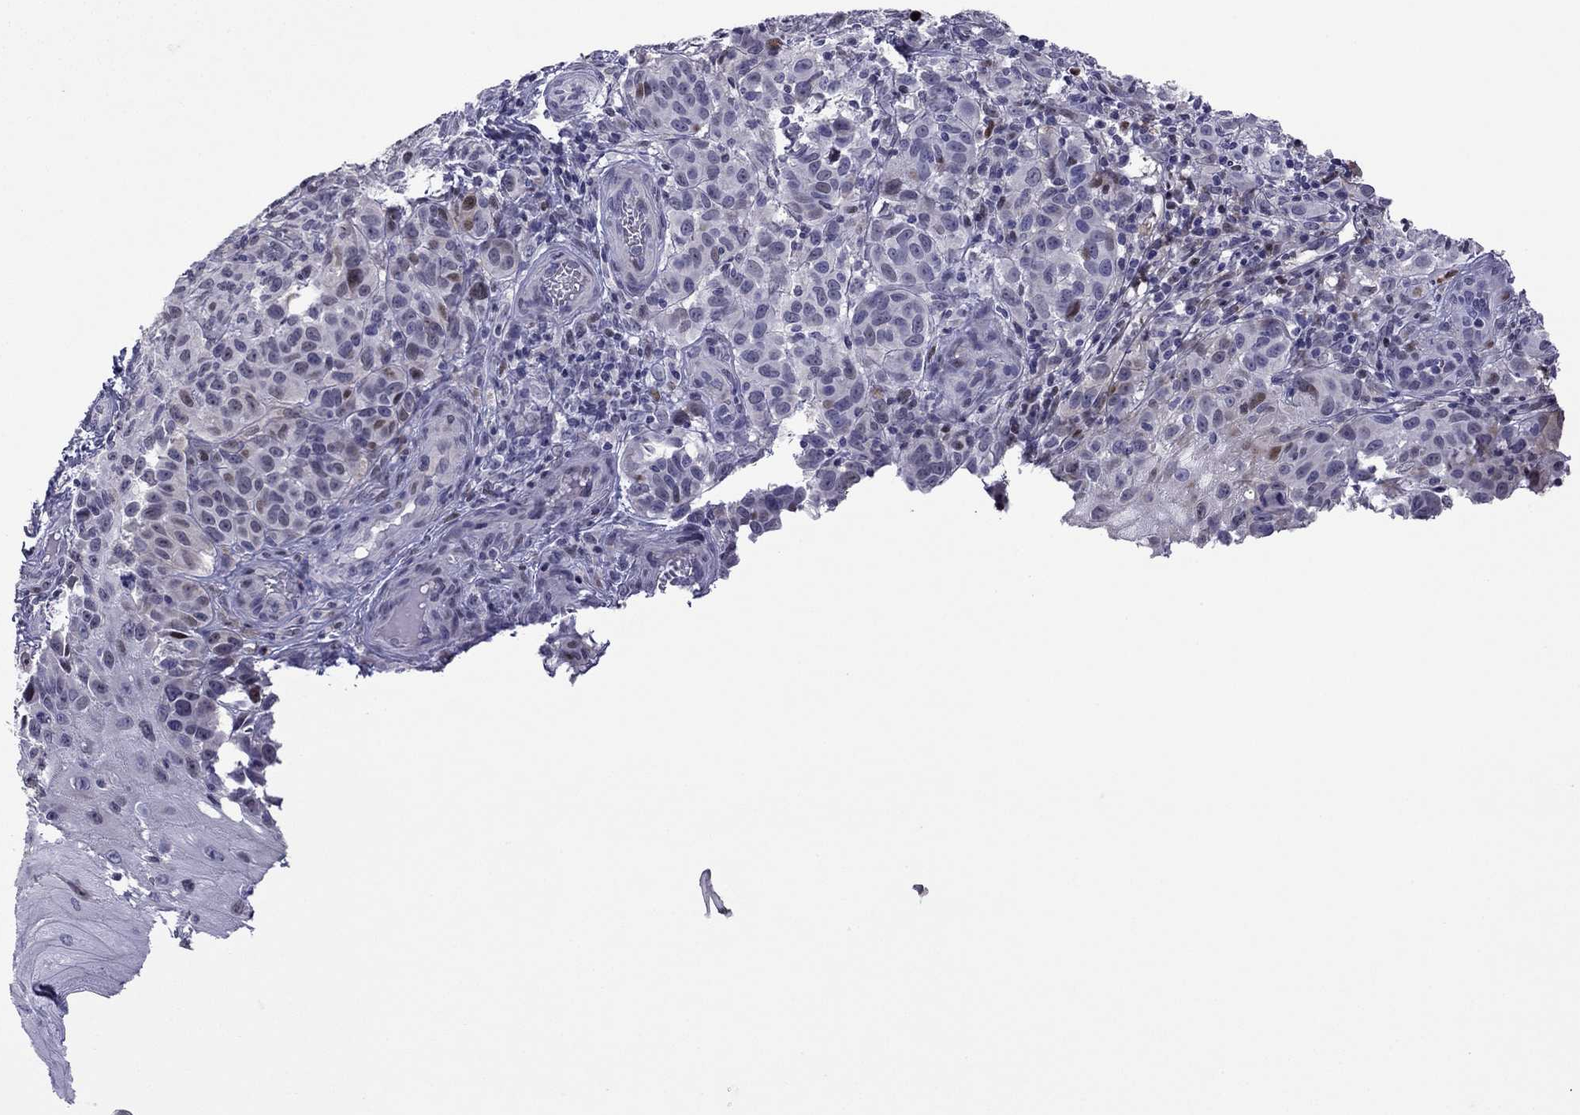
{"staining": {"intensity": "negative", "quantity": "none", "location": "none"}, "tissue": "melanoma", "cell_type": "Tumor cells", "image_type": "cancer", "snomed": [{"axis": "morphology", "description": "Malignant melanoma, NOS"}, {"axis": "topography", "description": "Skin"}], "caption": "This micrograph is of melanoma stained with immunohistochemistry to label a protein in brown with the nuclei are counter-stained blue. There is no staining in tumor cells.", "gene": "CFAP70", "patient": {"sex": "female", "age": 53}}